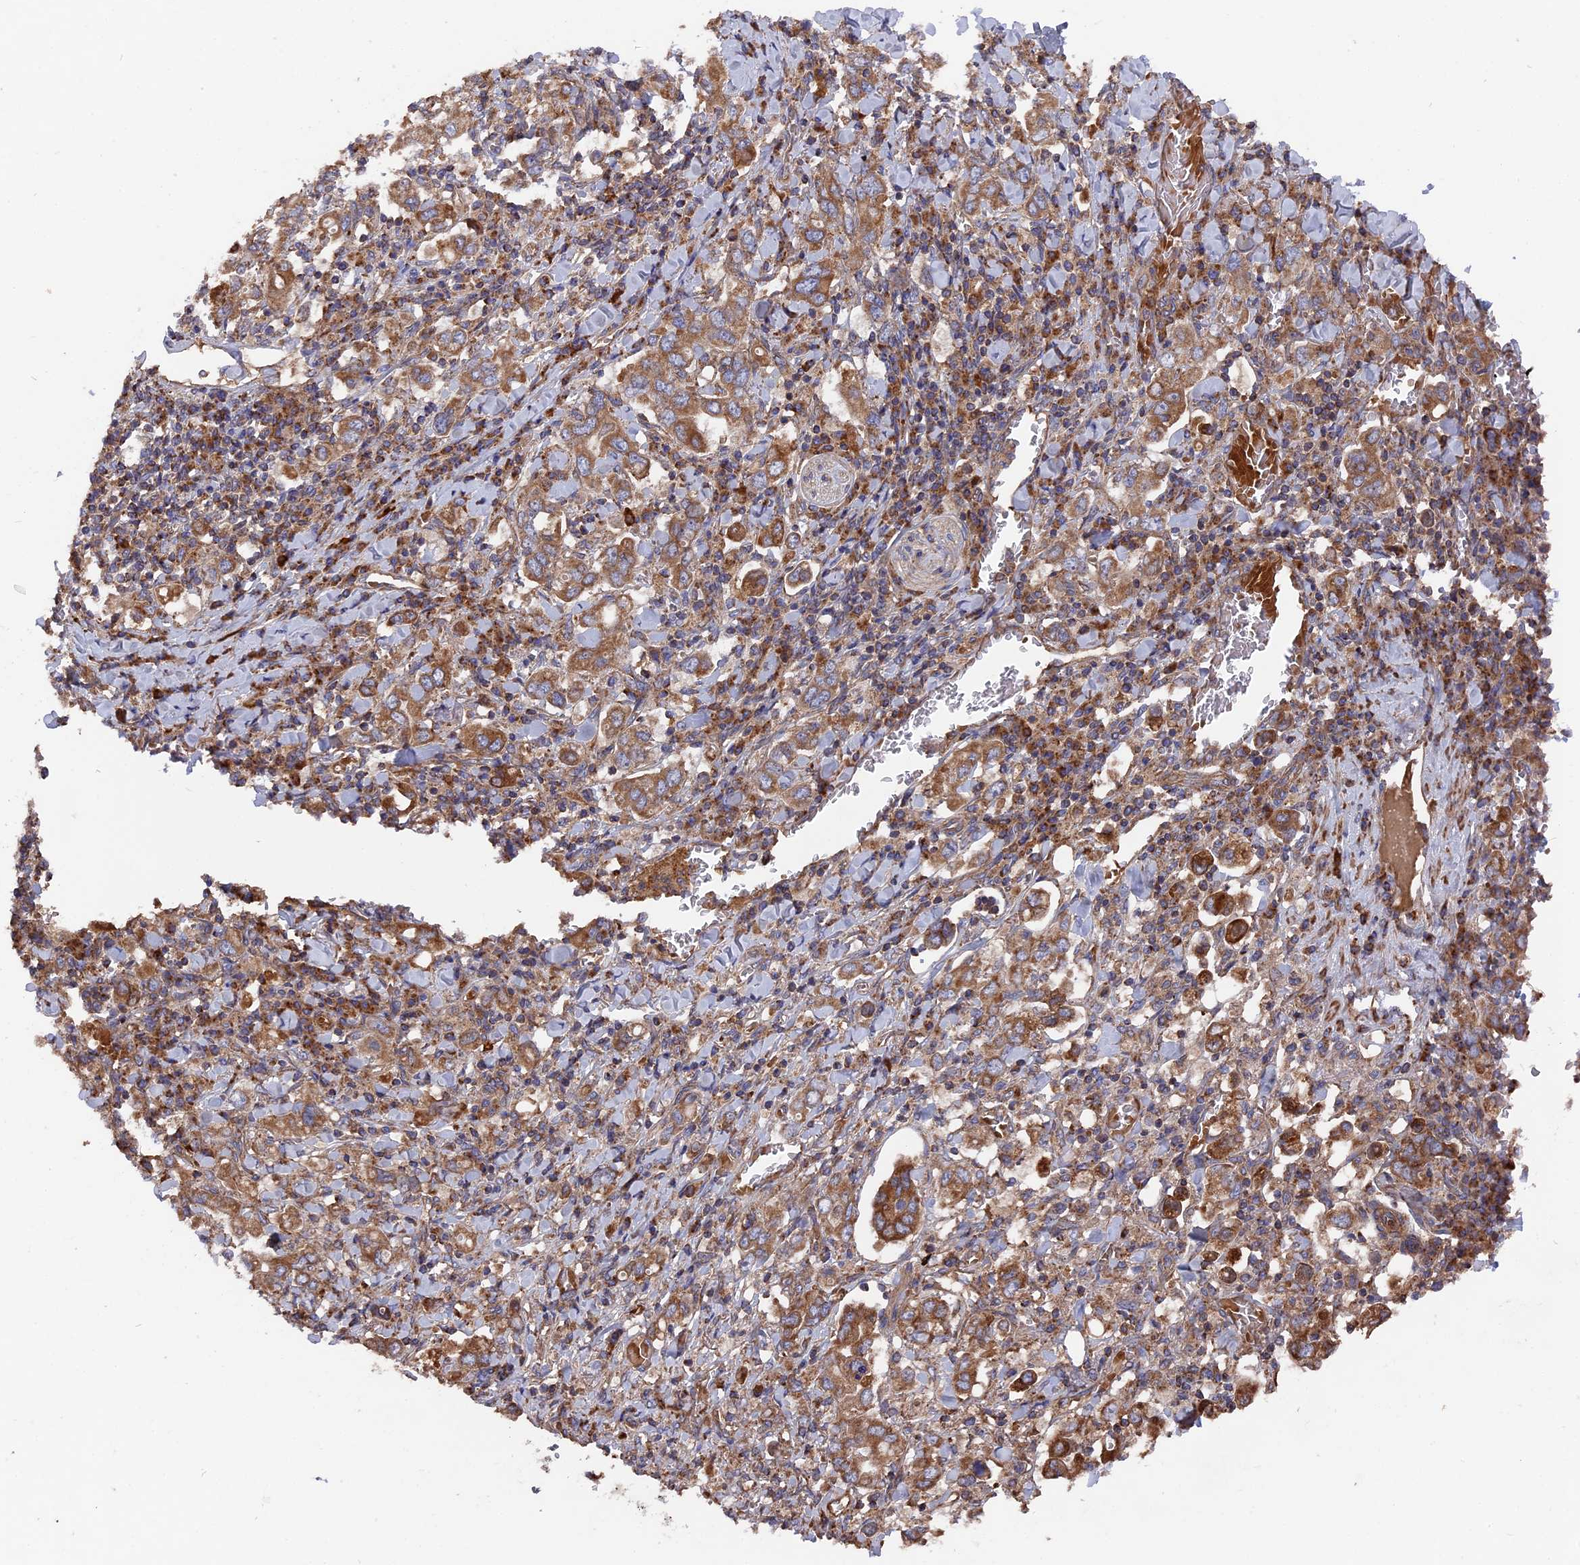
{"staining": {"intensity": "moderate", "quantity": ">75%", "location": "cytoplasmic/membranous"}, "tissue": "stomach cancer", "cell_type": "Tumor cells", "image_type": "cancer", "snomed": [{"axis": "morphology", "description": "Adenocarcinoma, NOS"}, {"axis": "topography", "description": "Stomach, upper"}], "caption": "This is an image of immunohistochemistry staining of stomach adenocarcinoma, which shows moderate staining in the cytoplasmic/membranous of tumor cells.", "gene": "TELO2", "patient": {"sex": "male", "age": 62}}